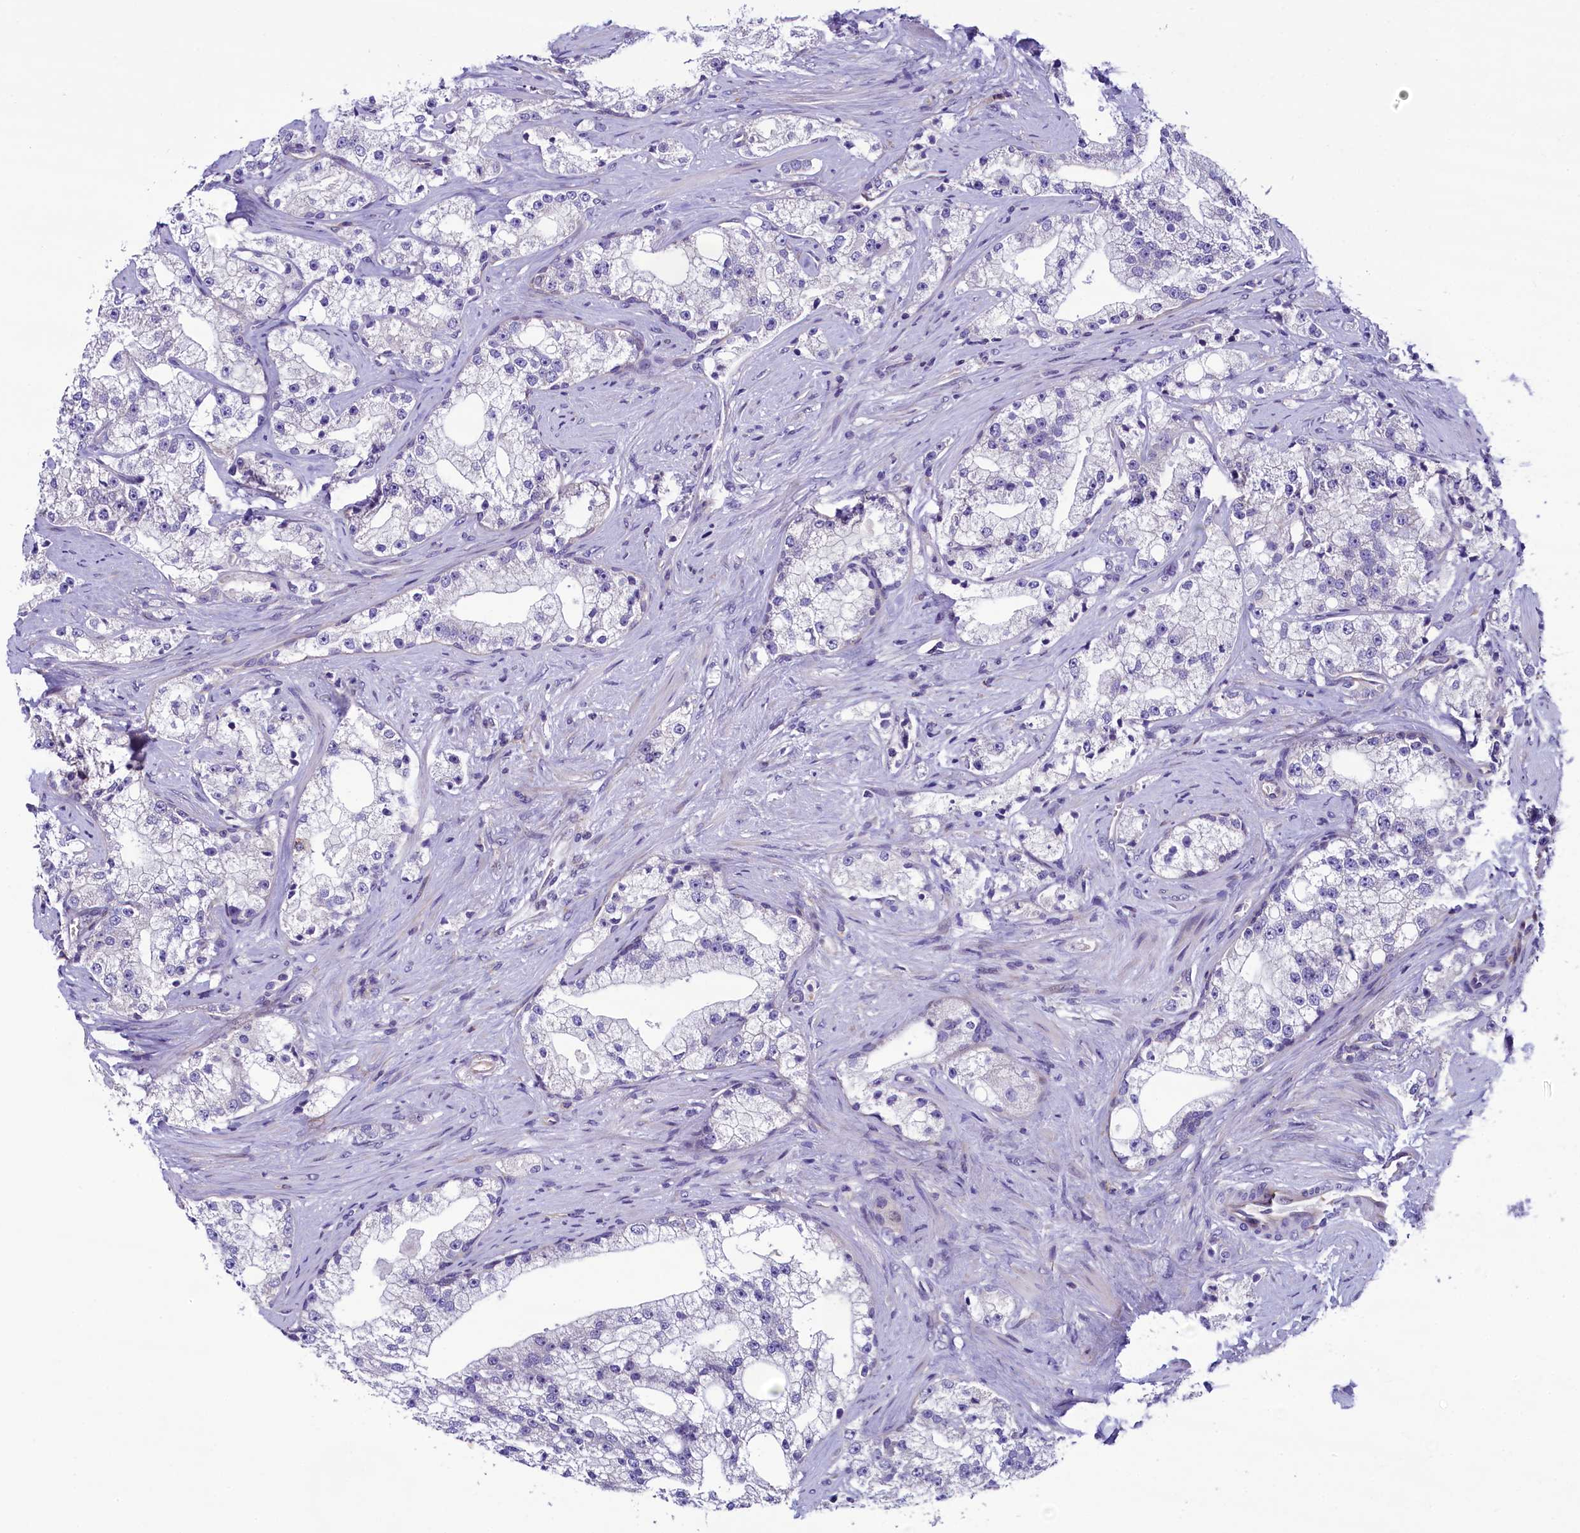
{"staining": {"intensity": "negative", "quantity": "none", "location": "none"}, "tissue": "prostate cancer", "cell_type": "Tumor cells", "image_type": "cancer", "snomed": [{"axis": "morphology", "description": "Adenocarcinoma, High grade"}, {"axis": "topography", "description": "Prostate"}], "caption": "An IHC micrograph of prostate cancer (high-grade adenocarcinoma) is shown. There is no staining in tumor cells of prostate cancer (high-grade adenocarcinoma).", "gene": "KRBOX5", "patient": {"sex": "male", "age": 64}}